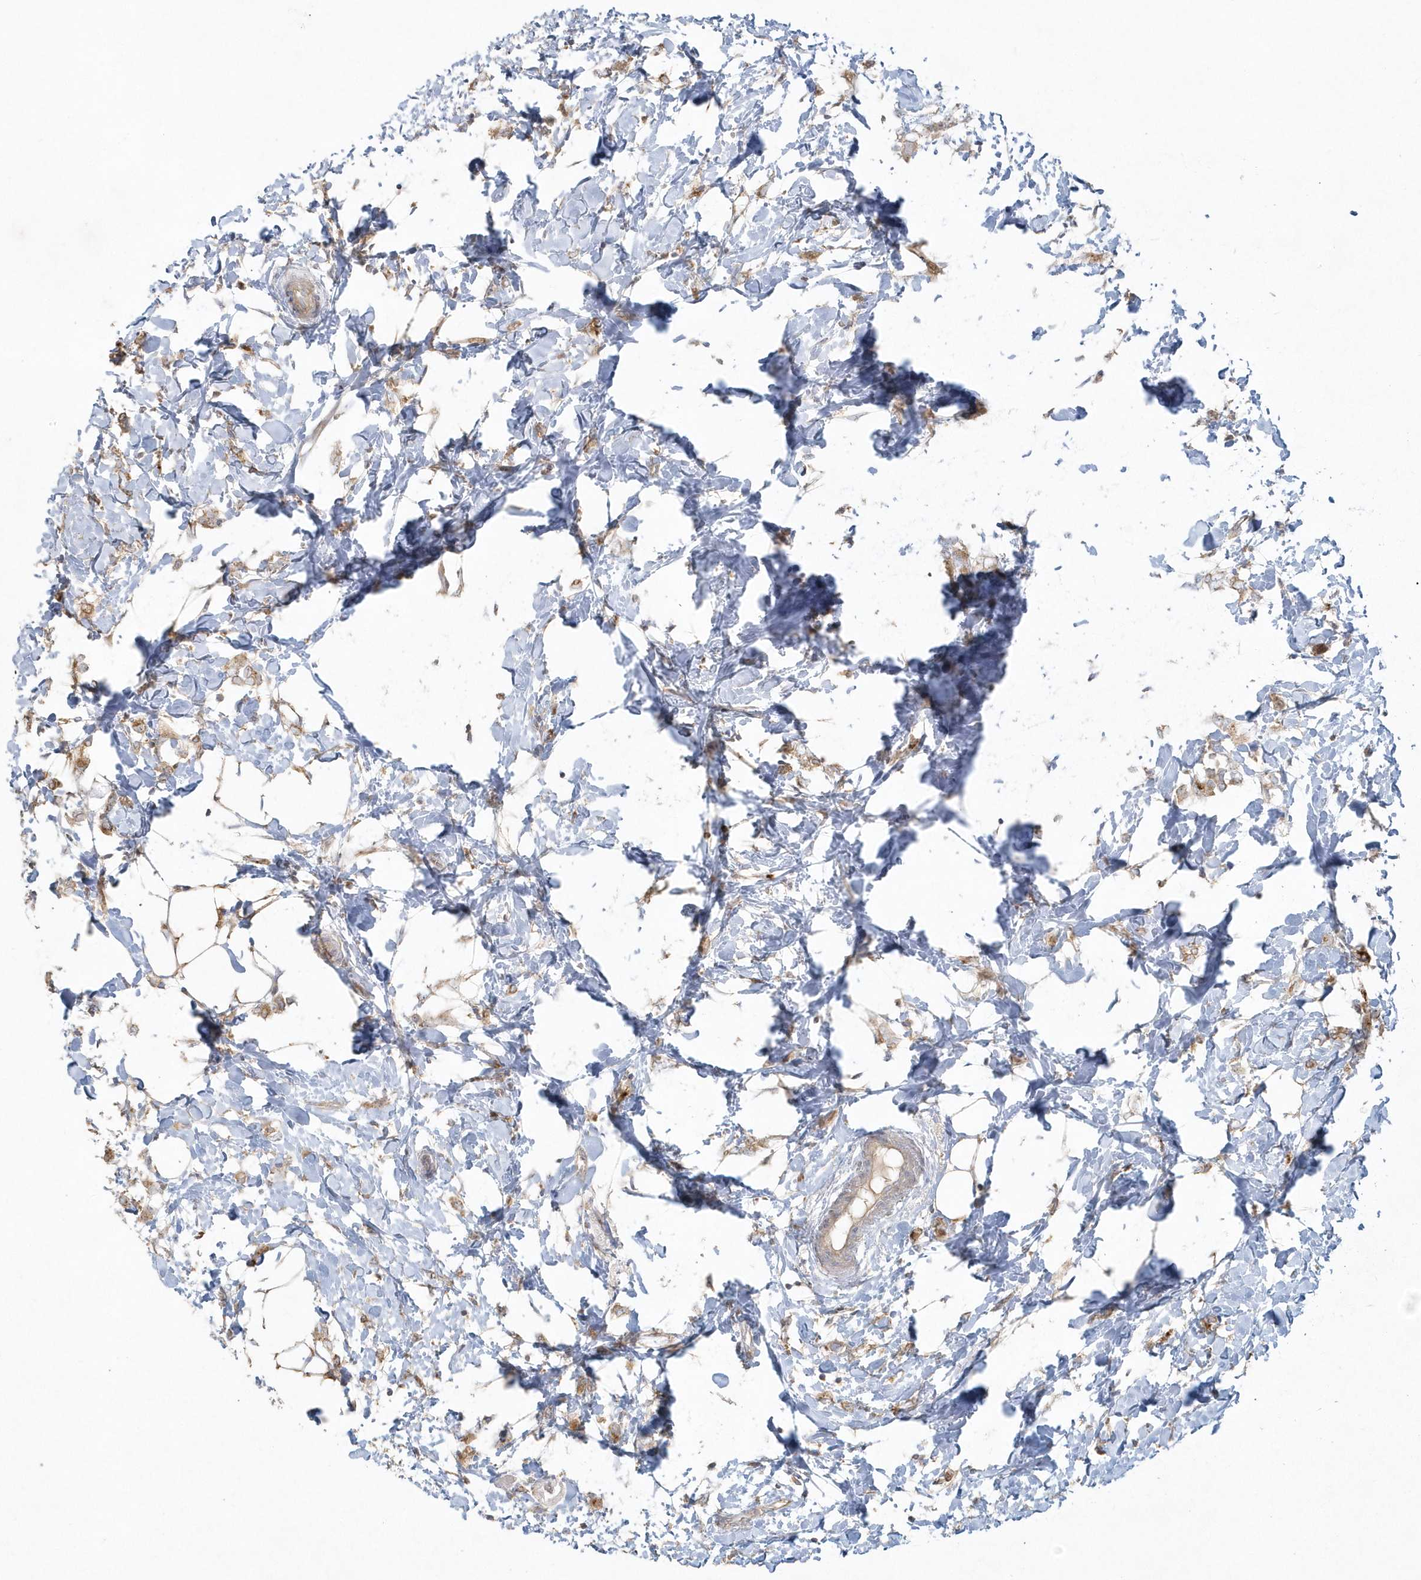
{"staining": {"intensity": "weak", "quantity": "25%-75%", "location": "cytoplasmic/membranous"}, "tissue": "breast cancer", "cell_type": "Tumor cells", "image_type": "cancer", "snomed": [{"axis": "morphology", "description": "Normal tissue, NOS"}, {"axis": "morphology", "description": "Lobular carcinoma"}, {"axis": "topography", "description": "Breast"}], "caption": "Protein expression analysis of human breast lobular carcinoma reveals weak cytoplasmic/membranous expression in approximately 25%-75% of tumor cells. The staining was performed using DAB (3,3'-diaminobenzidine), with brown indicating positive protein expression. Nuclei are stained blue with hematoxylin.", "gene": "BLTP3A", "patient": {"sex": "female", "age": 47}}